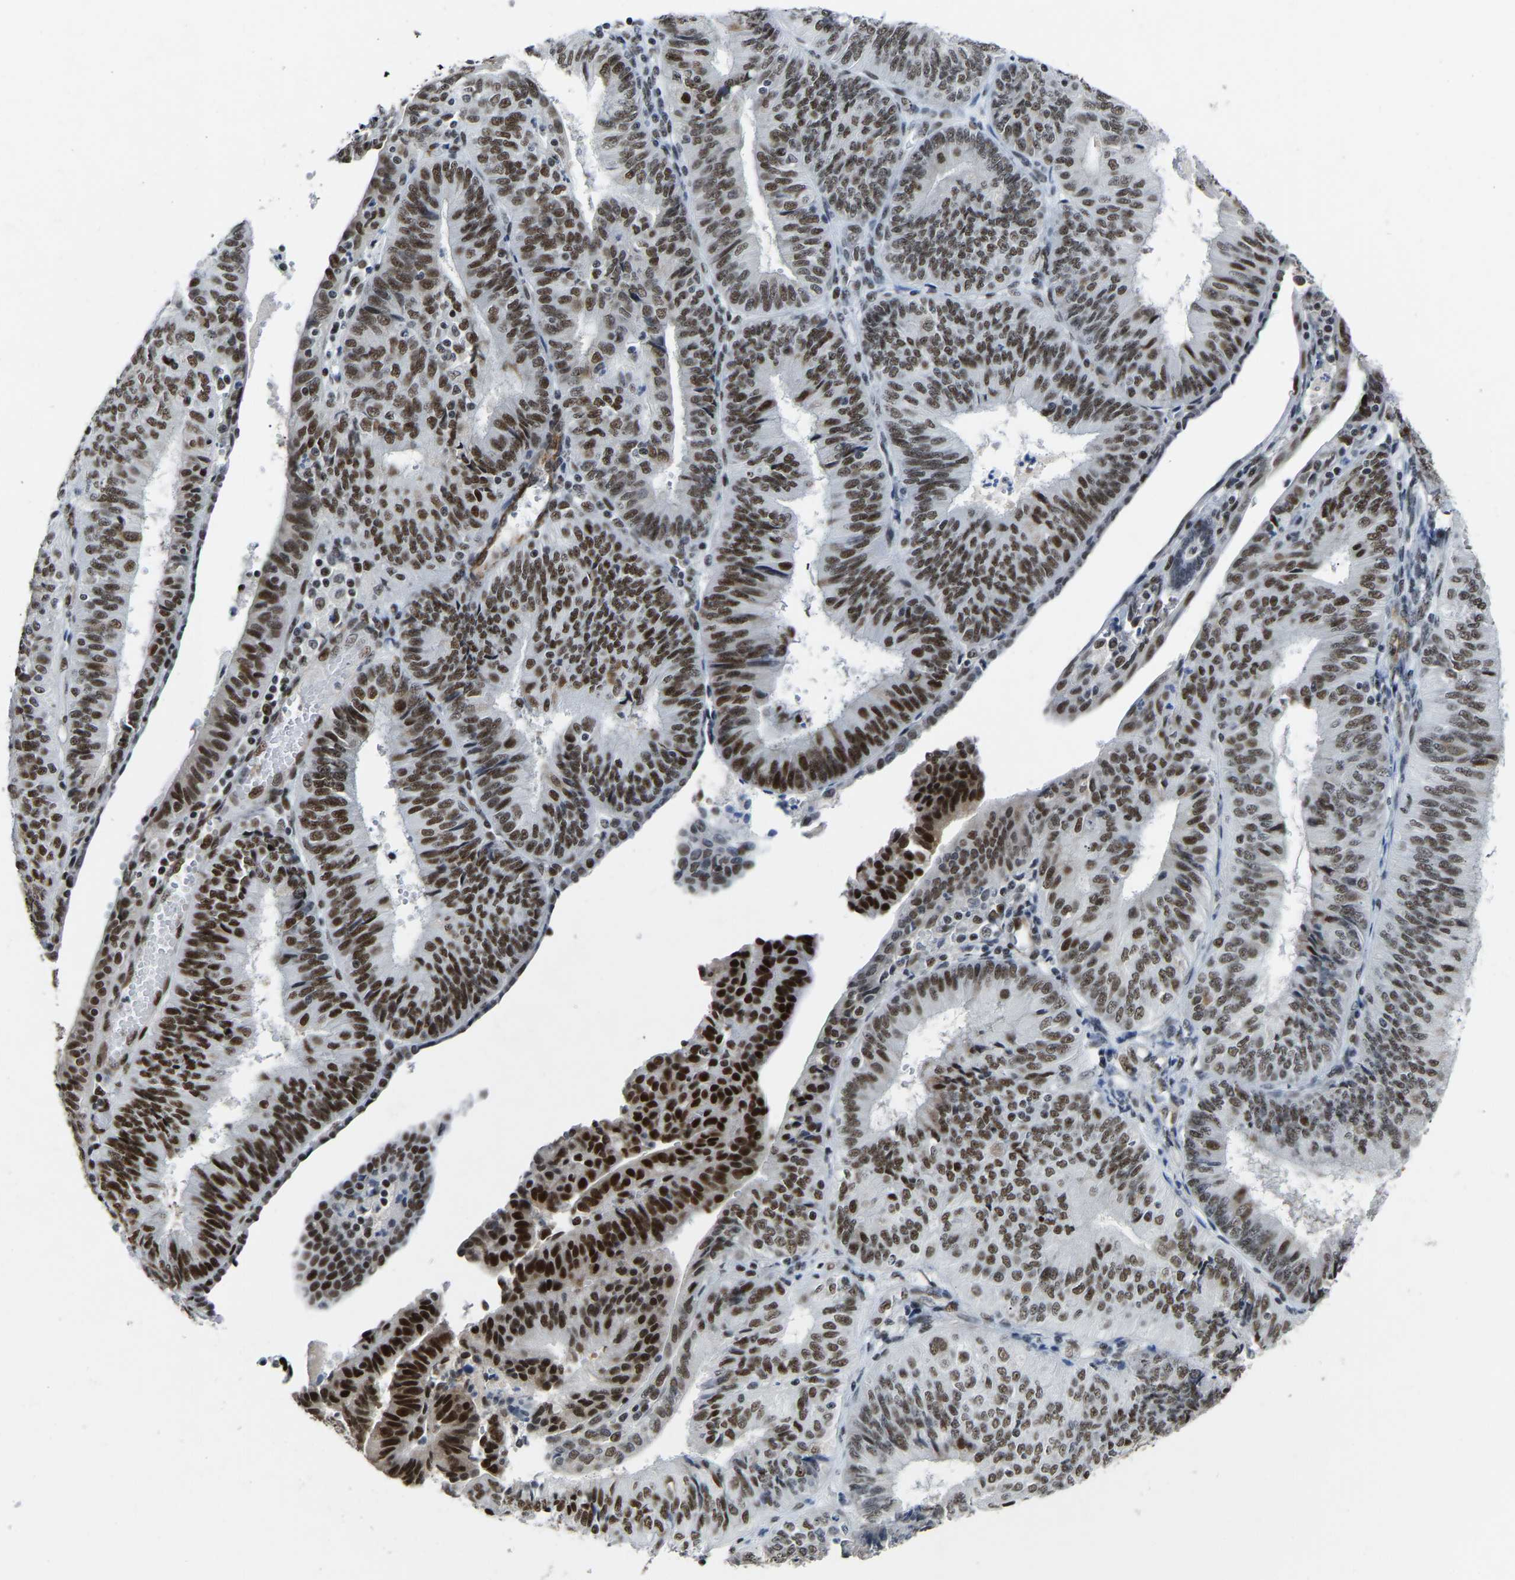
{"staining": {"intensity": "strong", "quantity": ">75%", "location": "nuclear"}, "tissue": "endometrial cancer", "cell_type": "Tumor cells", "image_type": "cancer", "snomed": [{"axis": "morphology", "description": "Adenocarcinoma, NOS"}, {"axis": "topography", "description": "Endometrium"}], "caption": "Protein staining of endometrial cancer tissue shows strong nuclear positivity in approximately >75% of tumor cells.", "gene": "DDX5", "patient": {"sex": "female", "age": 58}}